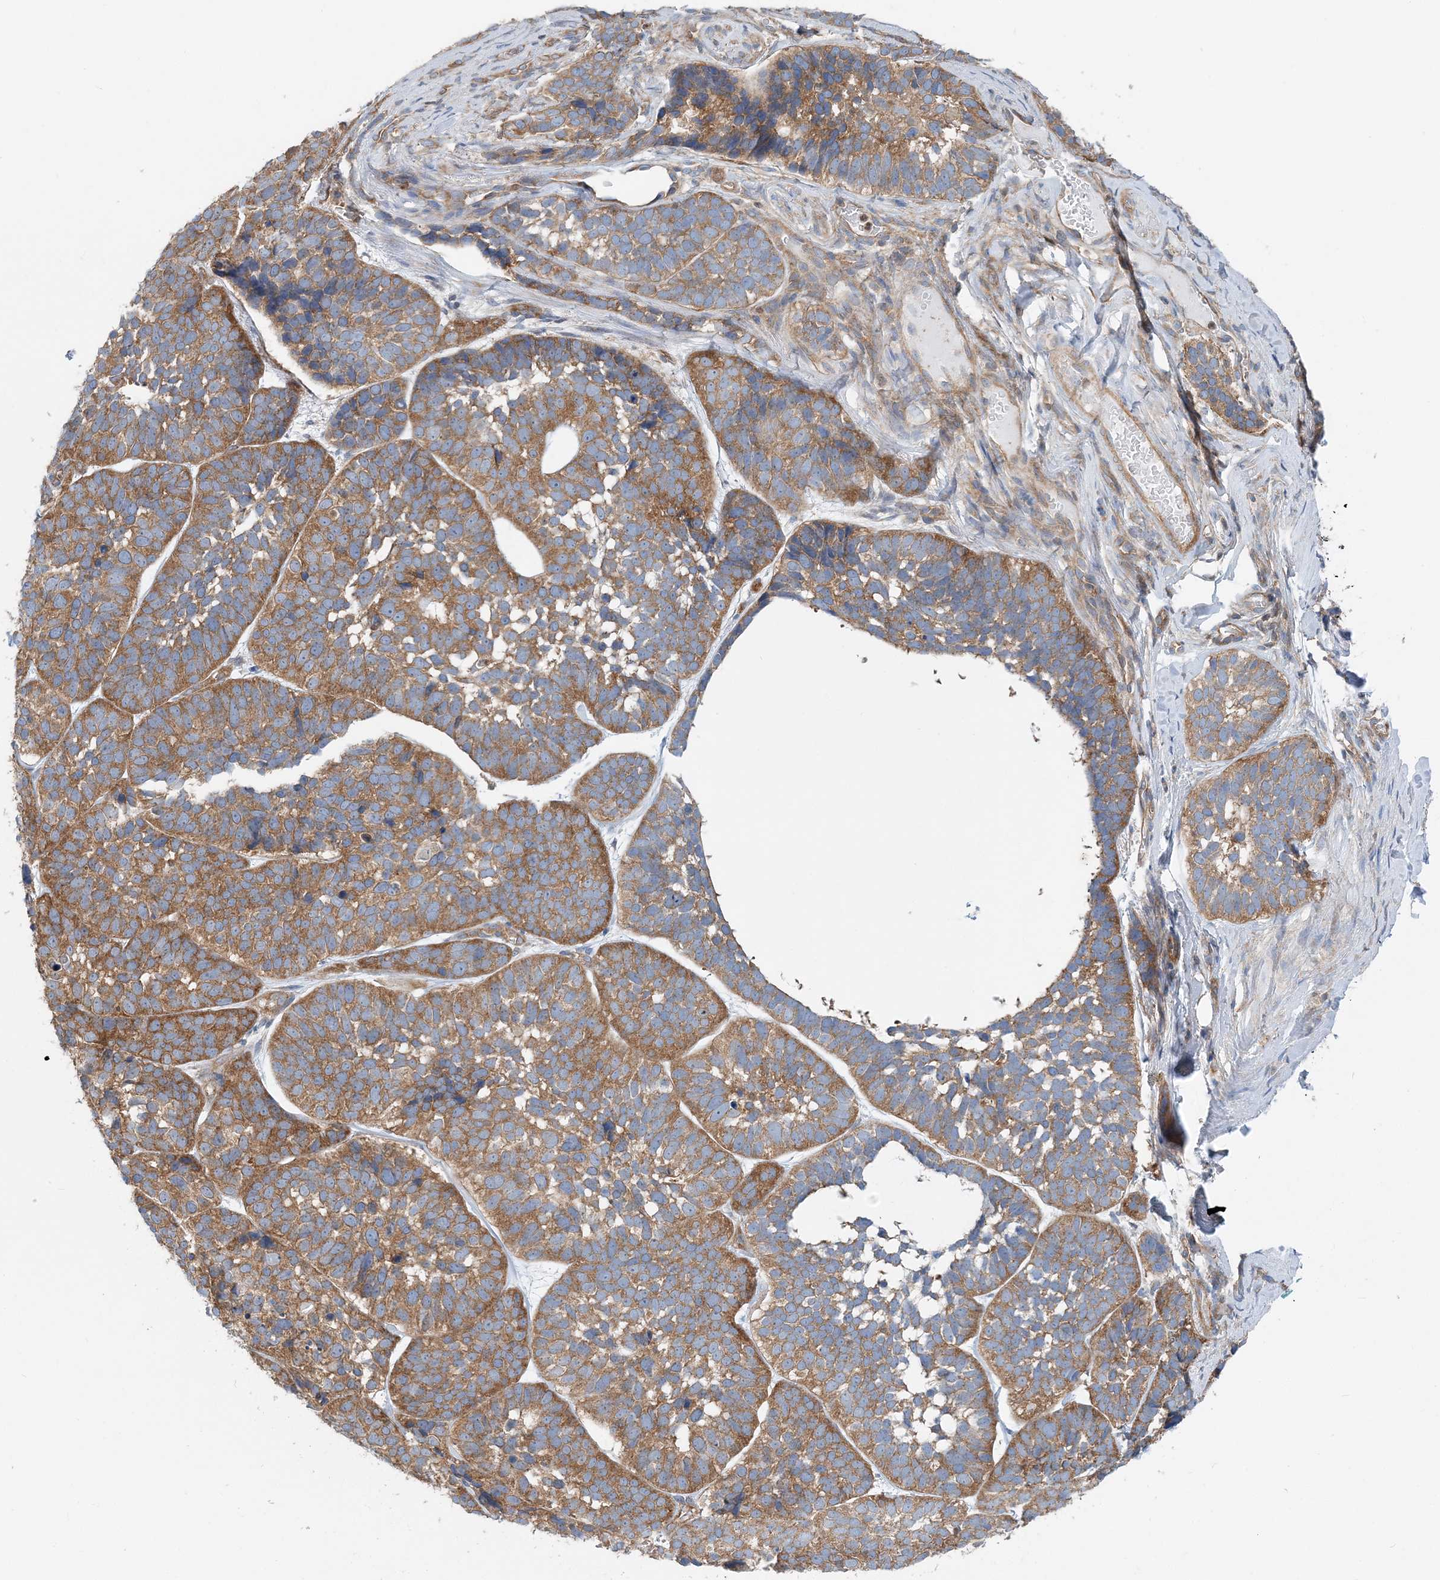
{"staining": {"intensity": "moderate", "quantity": ">75%", "location": "cytoplasmic/membranous"}, "tissue": "skin cancer", "cell_type": "Tumor cells", "image_type": "cancer", "snomed": [{"axis": "morphology", "description": "Basal cell carcinoma"}, {"axis": "topography", "description": "Skin"}], "caption": "This histopathology image displays skin basal cell carcinoma stained with immunohistochemistry to label a protein in brown. The cytoplasmic/membranous of tumor cells show moderate positivity for the protein. Nuclei are counter-stained blue.", "gene": "MOB4", "patient": {"sex": "male", "age": 62}}